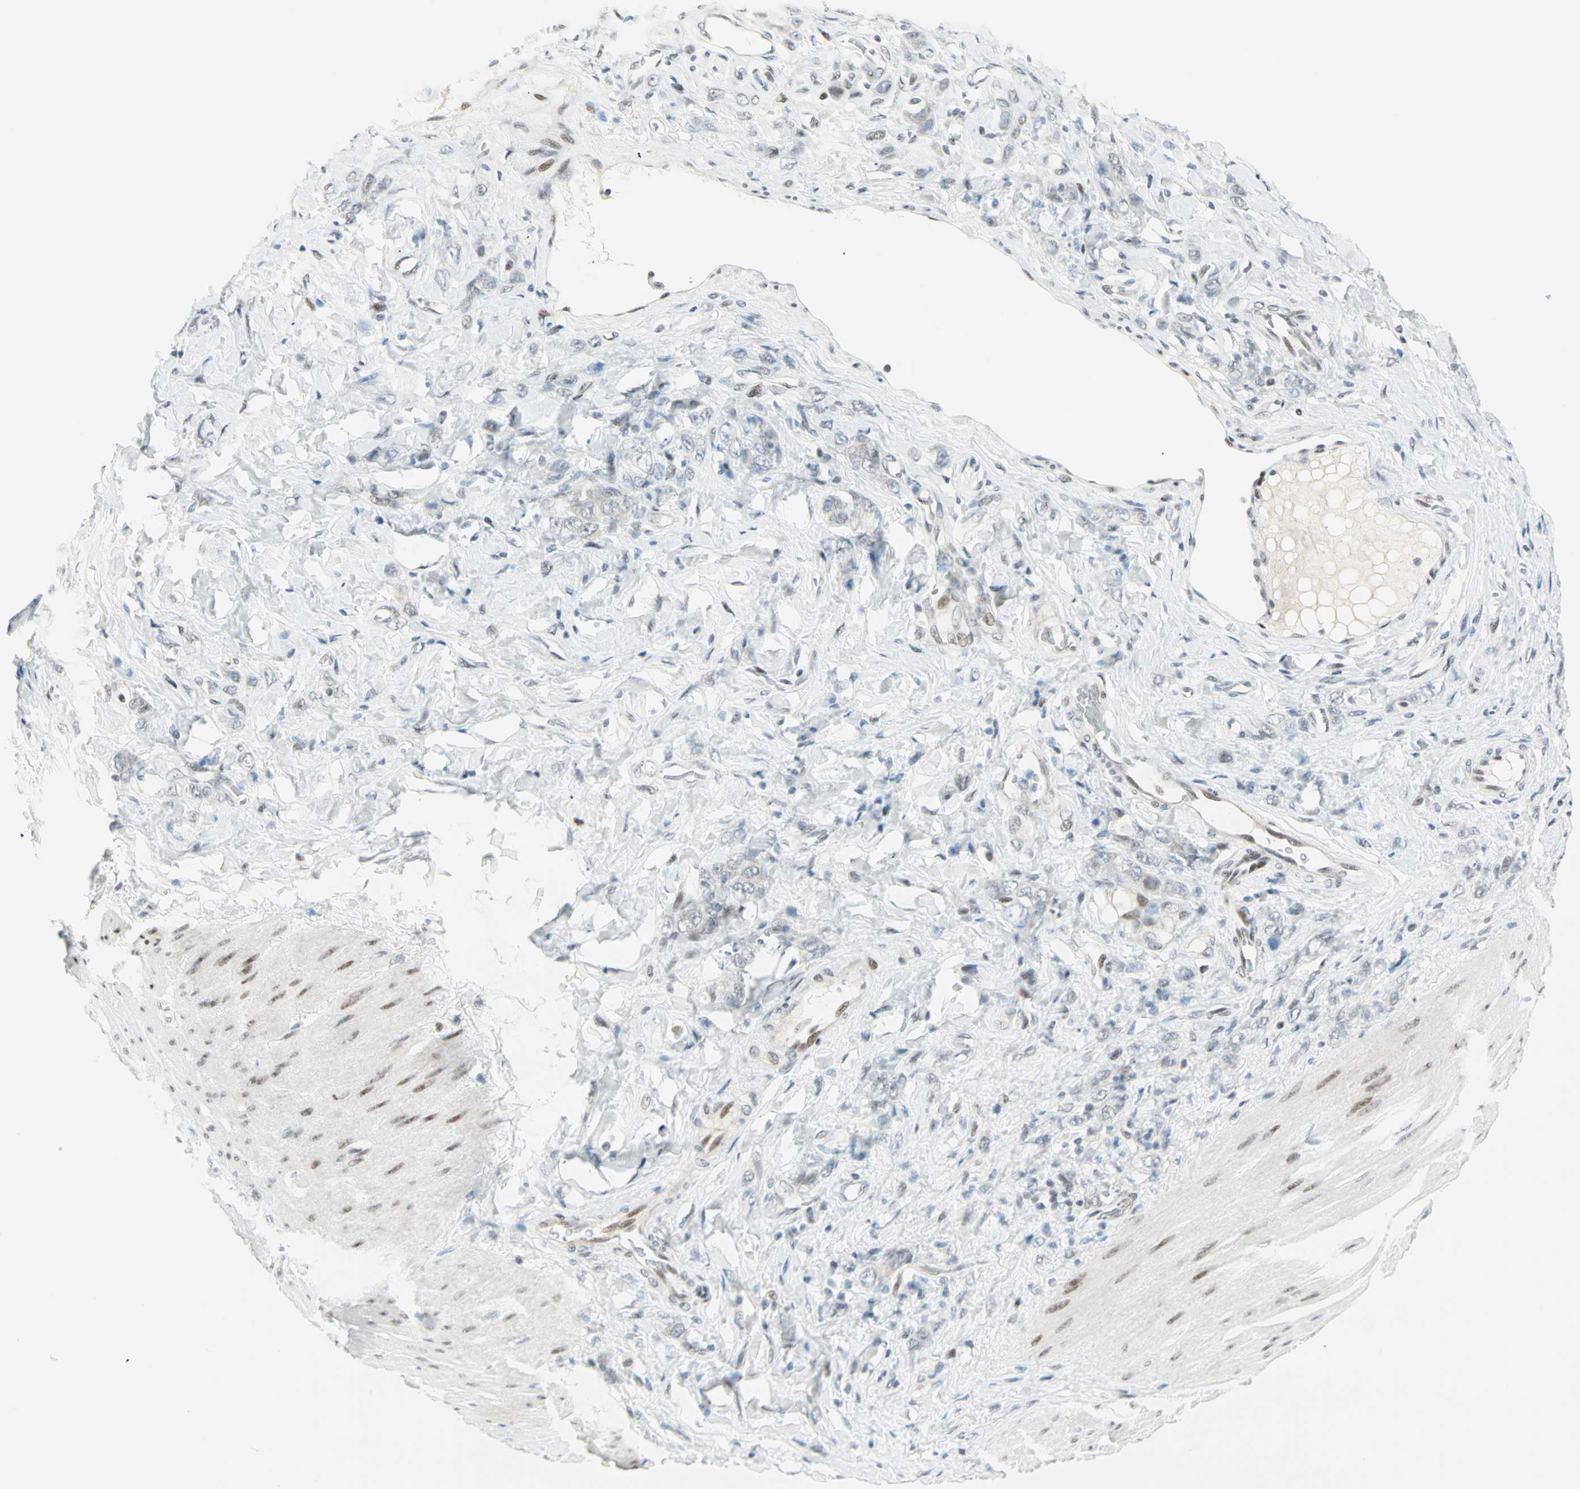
{"staining": {"intensity": "negative", "quantity": "none", "location": "none"}, "tissue": "stomach cancer", "cell_type": "Tumor cells", "image_type": "cancer", "snomed": [{"axis": "morphology", "description": "Adenocarcinoma, NOS"}, {"axis": "topography", "description": "Stomach"}], "caption": "Immunohistochemistry (IHC) of human stomach adenocarcinoma displays no positivity in tumor cells.", "gene": "PKNOX1", "patient": {"sex": "male", "age": 82}}